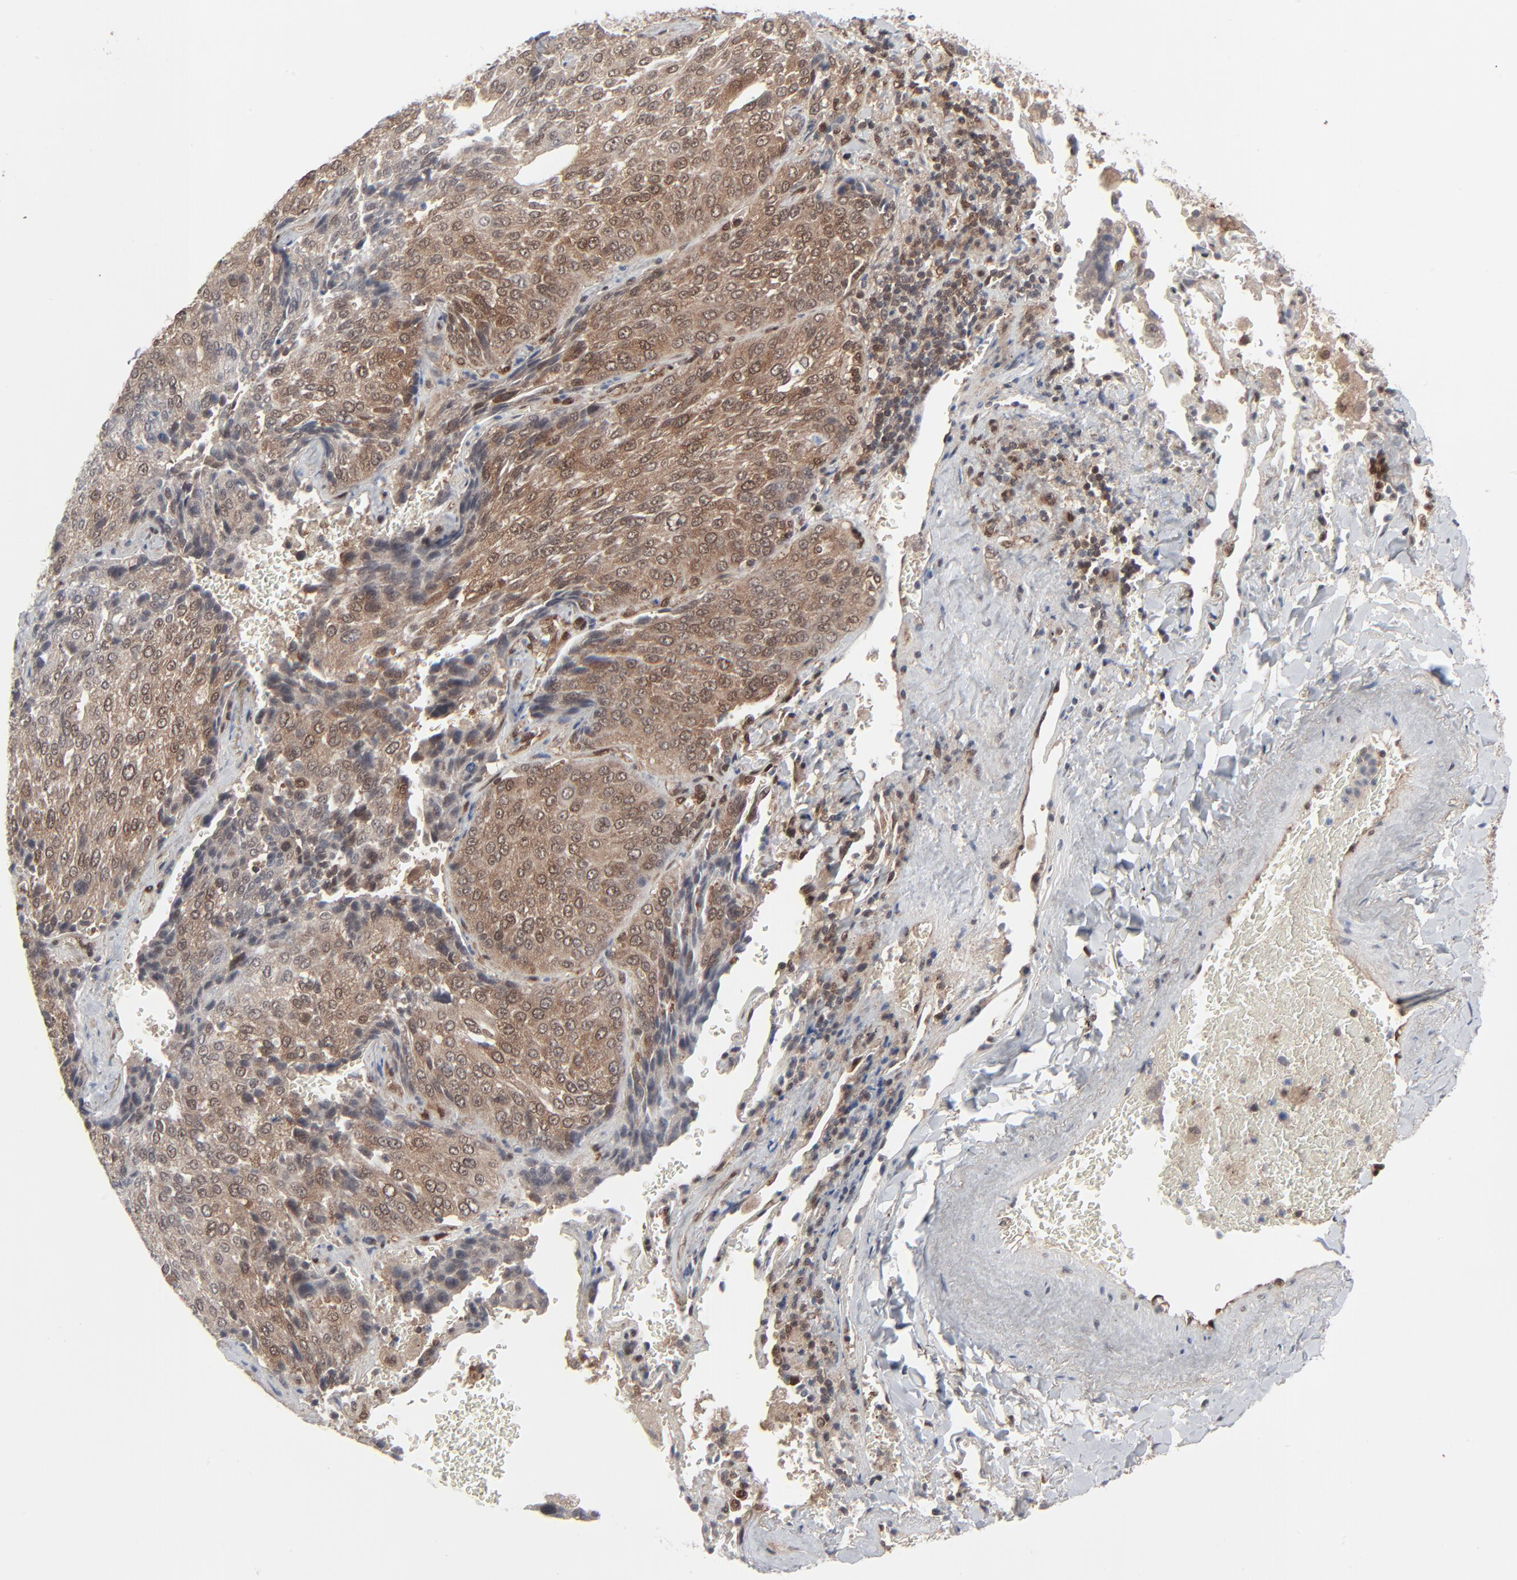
{"staining": {"intensity": "moderate", "quantity": ">75%", "location": "cytoplasmic/membranous,nuclear"}, "tissue": "lung cancer", "cell_type": "Tumor cells", "image_type": "cancer", "snomed": [{"axis": "morphology", "description": "Squamous cell carcinoma, NOS"}, {"axis": "topography", "description": "Lung"}], "caption": "There is medium levels of moderate cytoplasmic/membranous and nuclear staining in tumor cells of lung cancer, as demonstrated by immunohistochemical staining (brown color).", "gene": "AKT1", "patient": {"sex": "male", "age": 54}}